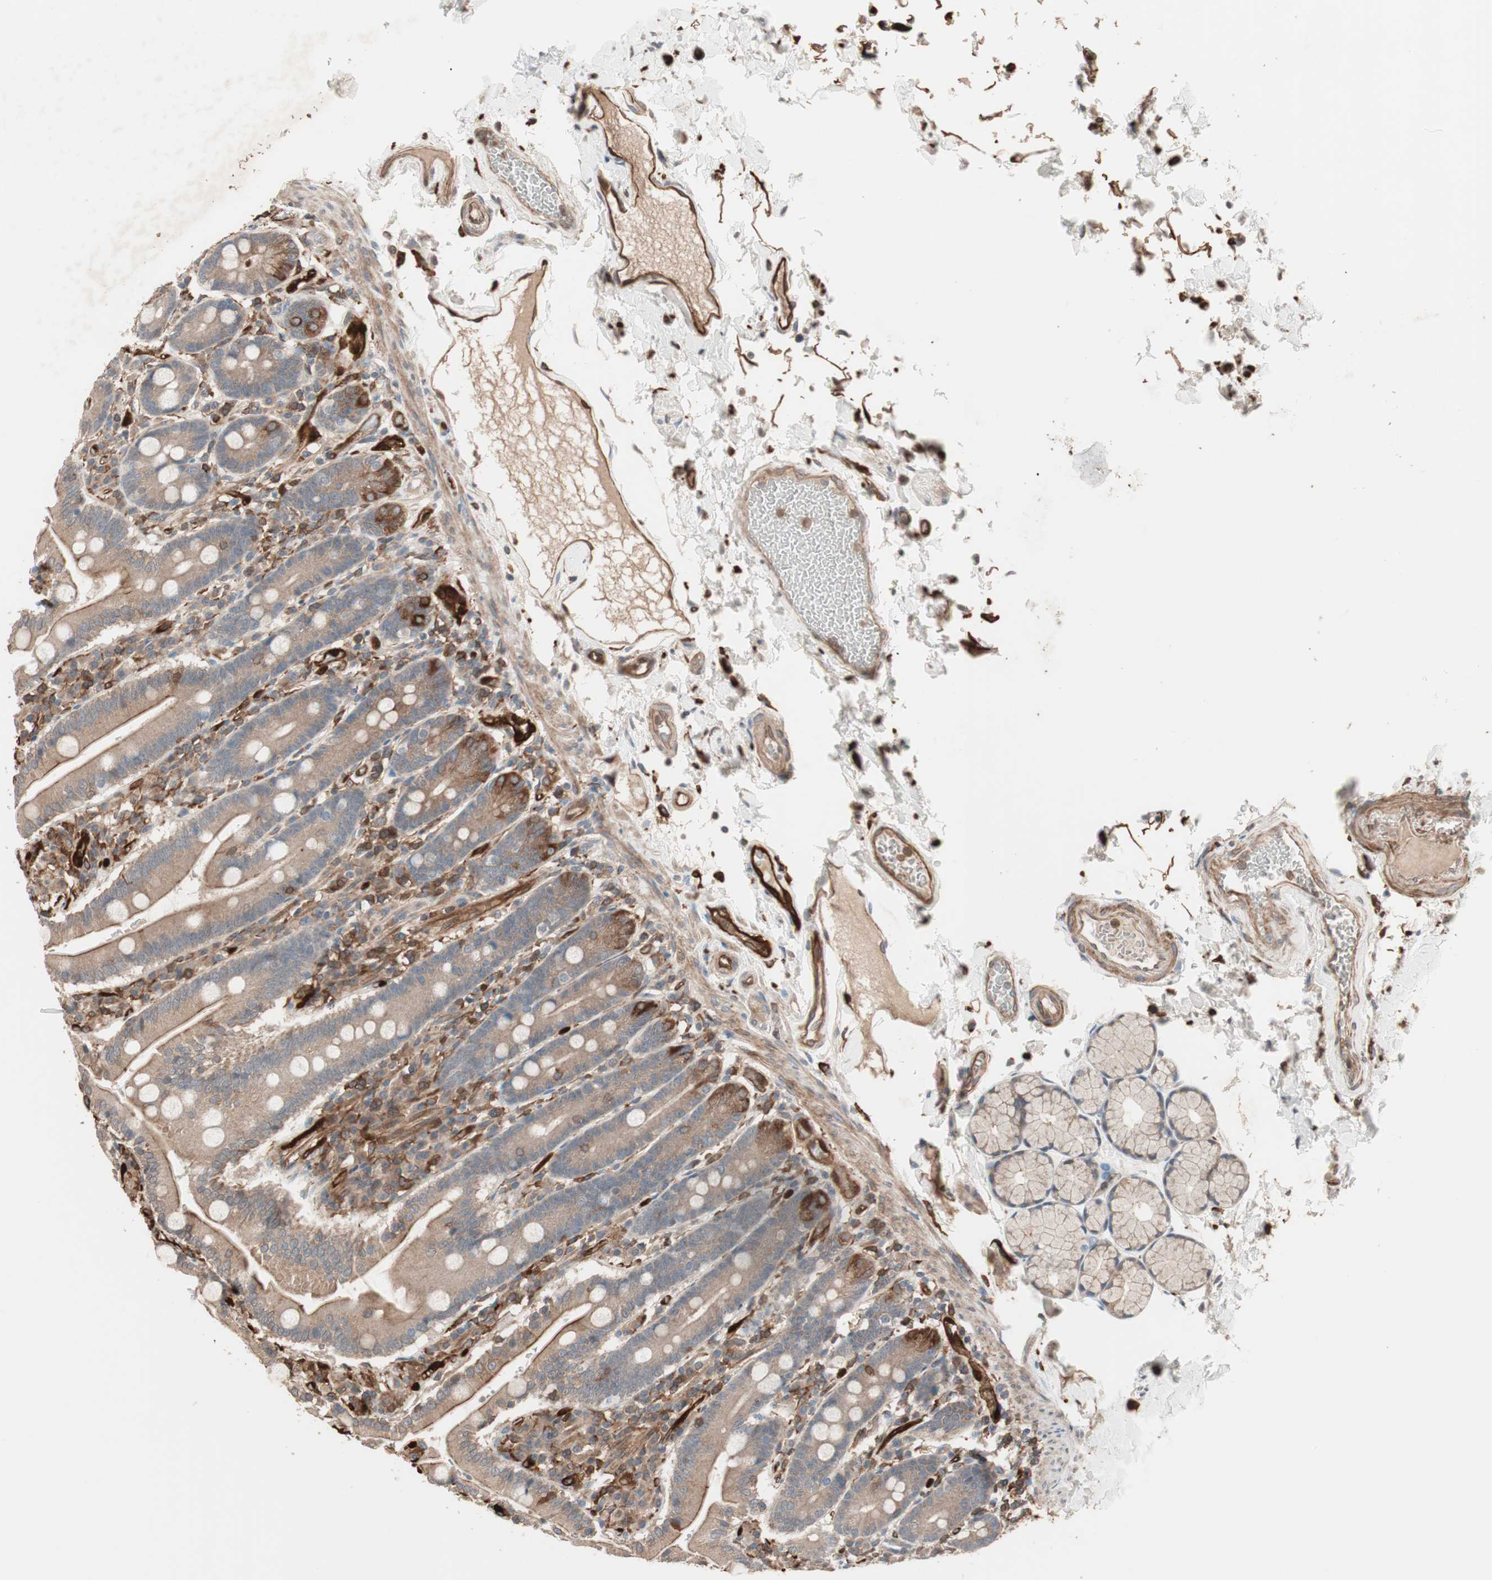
{"staining": {"intensity": "moderate", "quantity": ">75%", "location": "cytoplasmic/membranous"}, "tissue": "duodenum", "cell_type": "Glandular cells", "image_type": "normal", "snomed": [{"axis": "morphology", "description": "Normal tissue, NOS"}, {"axis": "topography", "description": "Small intestine, NOS"}], "caption": "A histopathology image of duodenum stained for a protein demonstrates moderate cytoplasmic/membranous brown staining in glandular cells.", "gene": "STAB1", "patient": {"sex": "female", "age": 71}}